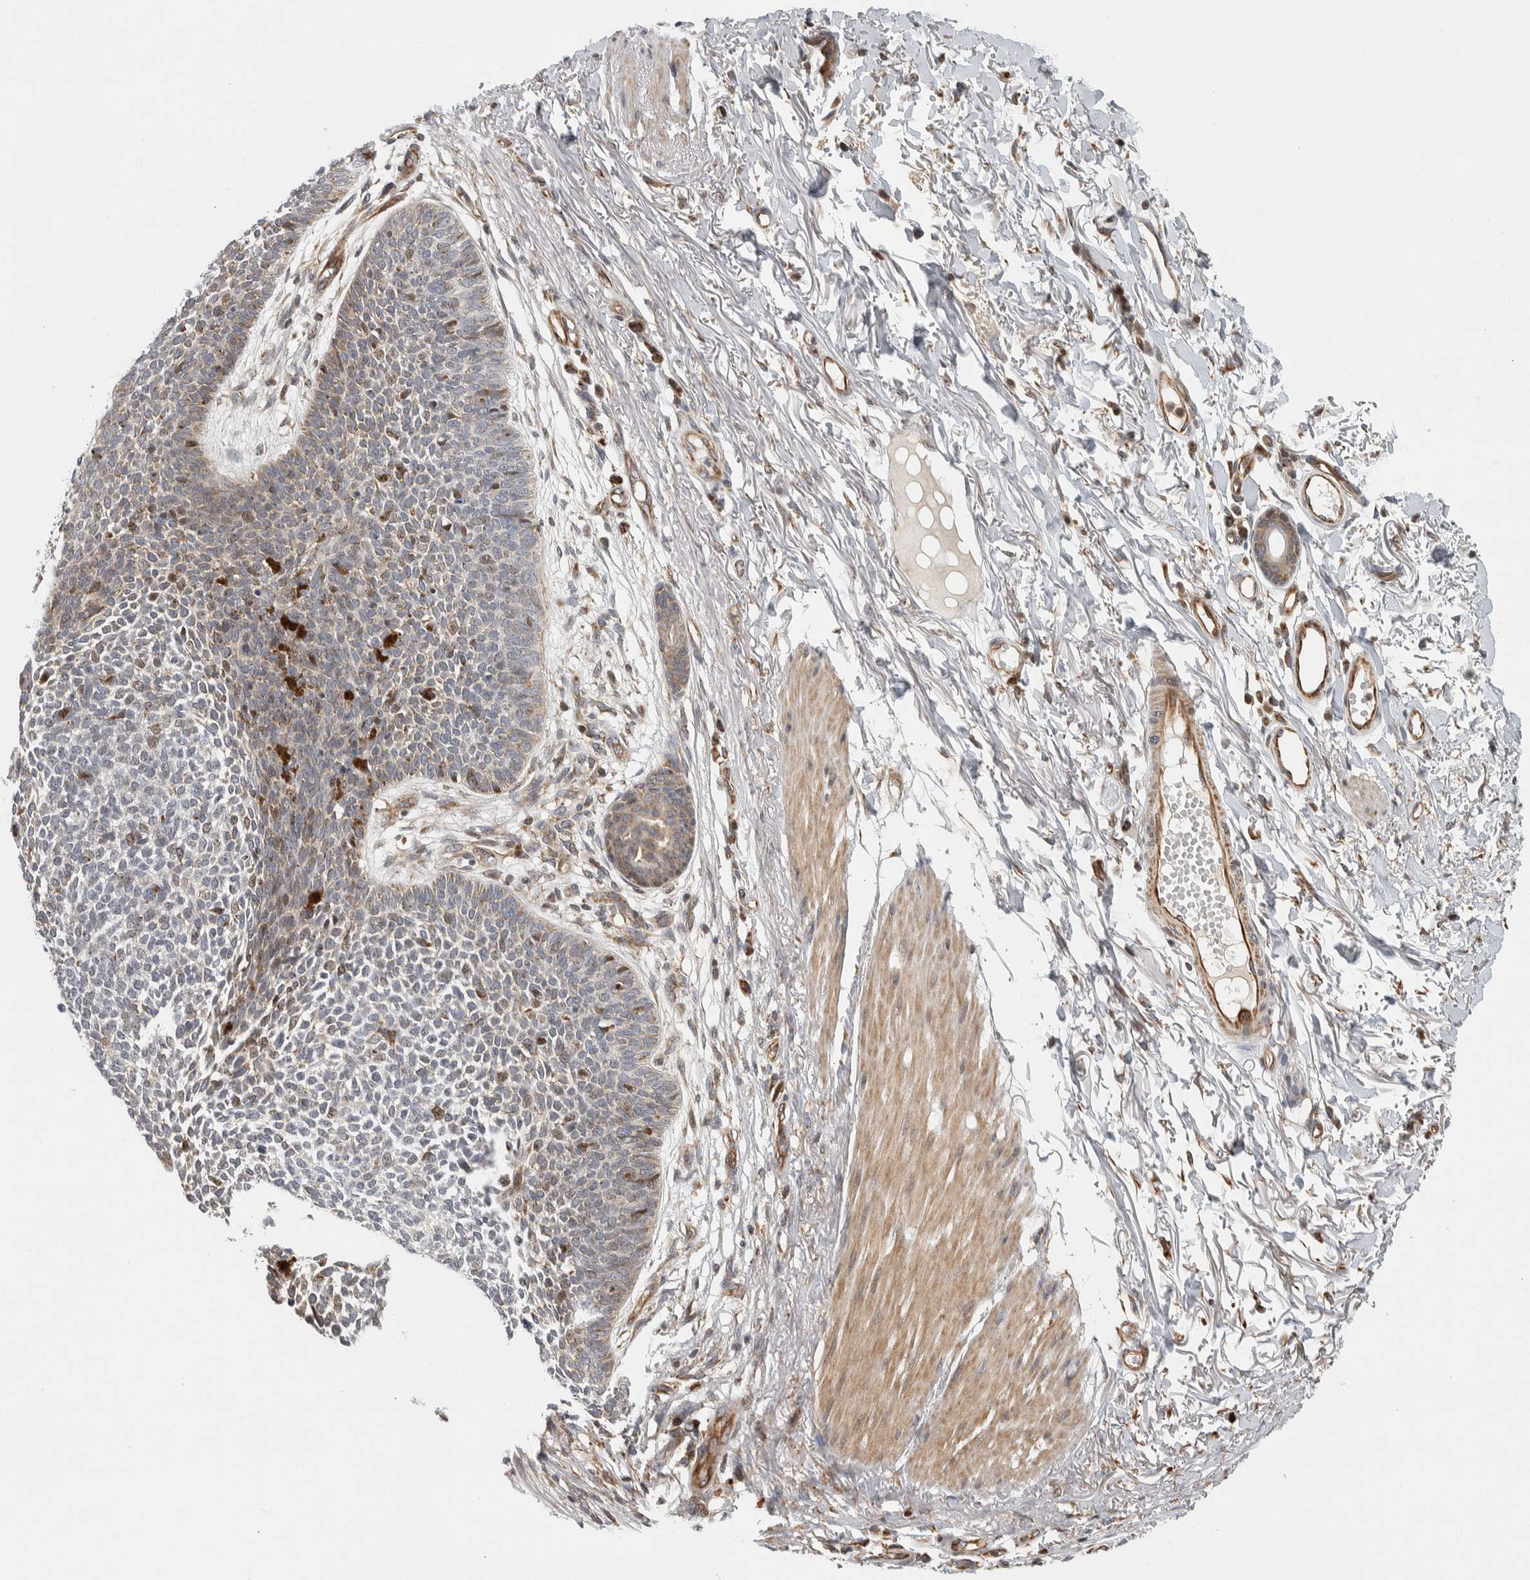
{"staining": {"intensity": "weak", "quantity": "<25%", "location": "cytoplasmic/membranous"}, "tissue": "skin cancer", "cell_type": "Tumor cells", "image_type": "cancer", "snomed": [{"axis": "morphology", "description": "Basal cell carcinoma"}, {"axis": "topography", "description": "Skin"}], "caption": "There is no significant staining in tumor cells of skin cancer (basal cell carcinoma).", "gene": "AFP", "patient": {"sex": "female", "age": 84}}